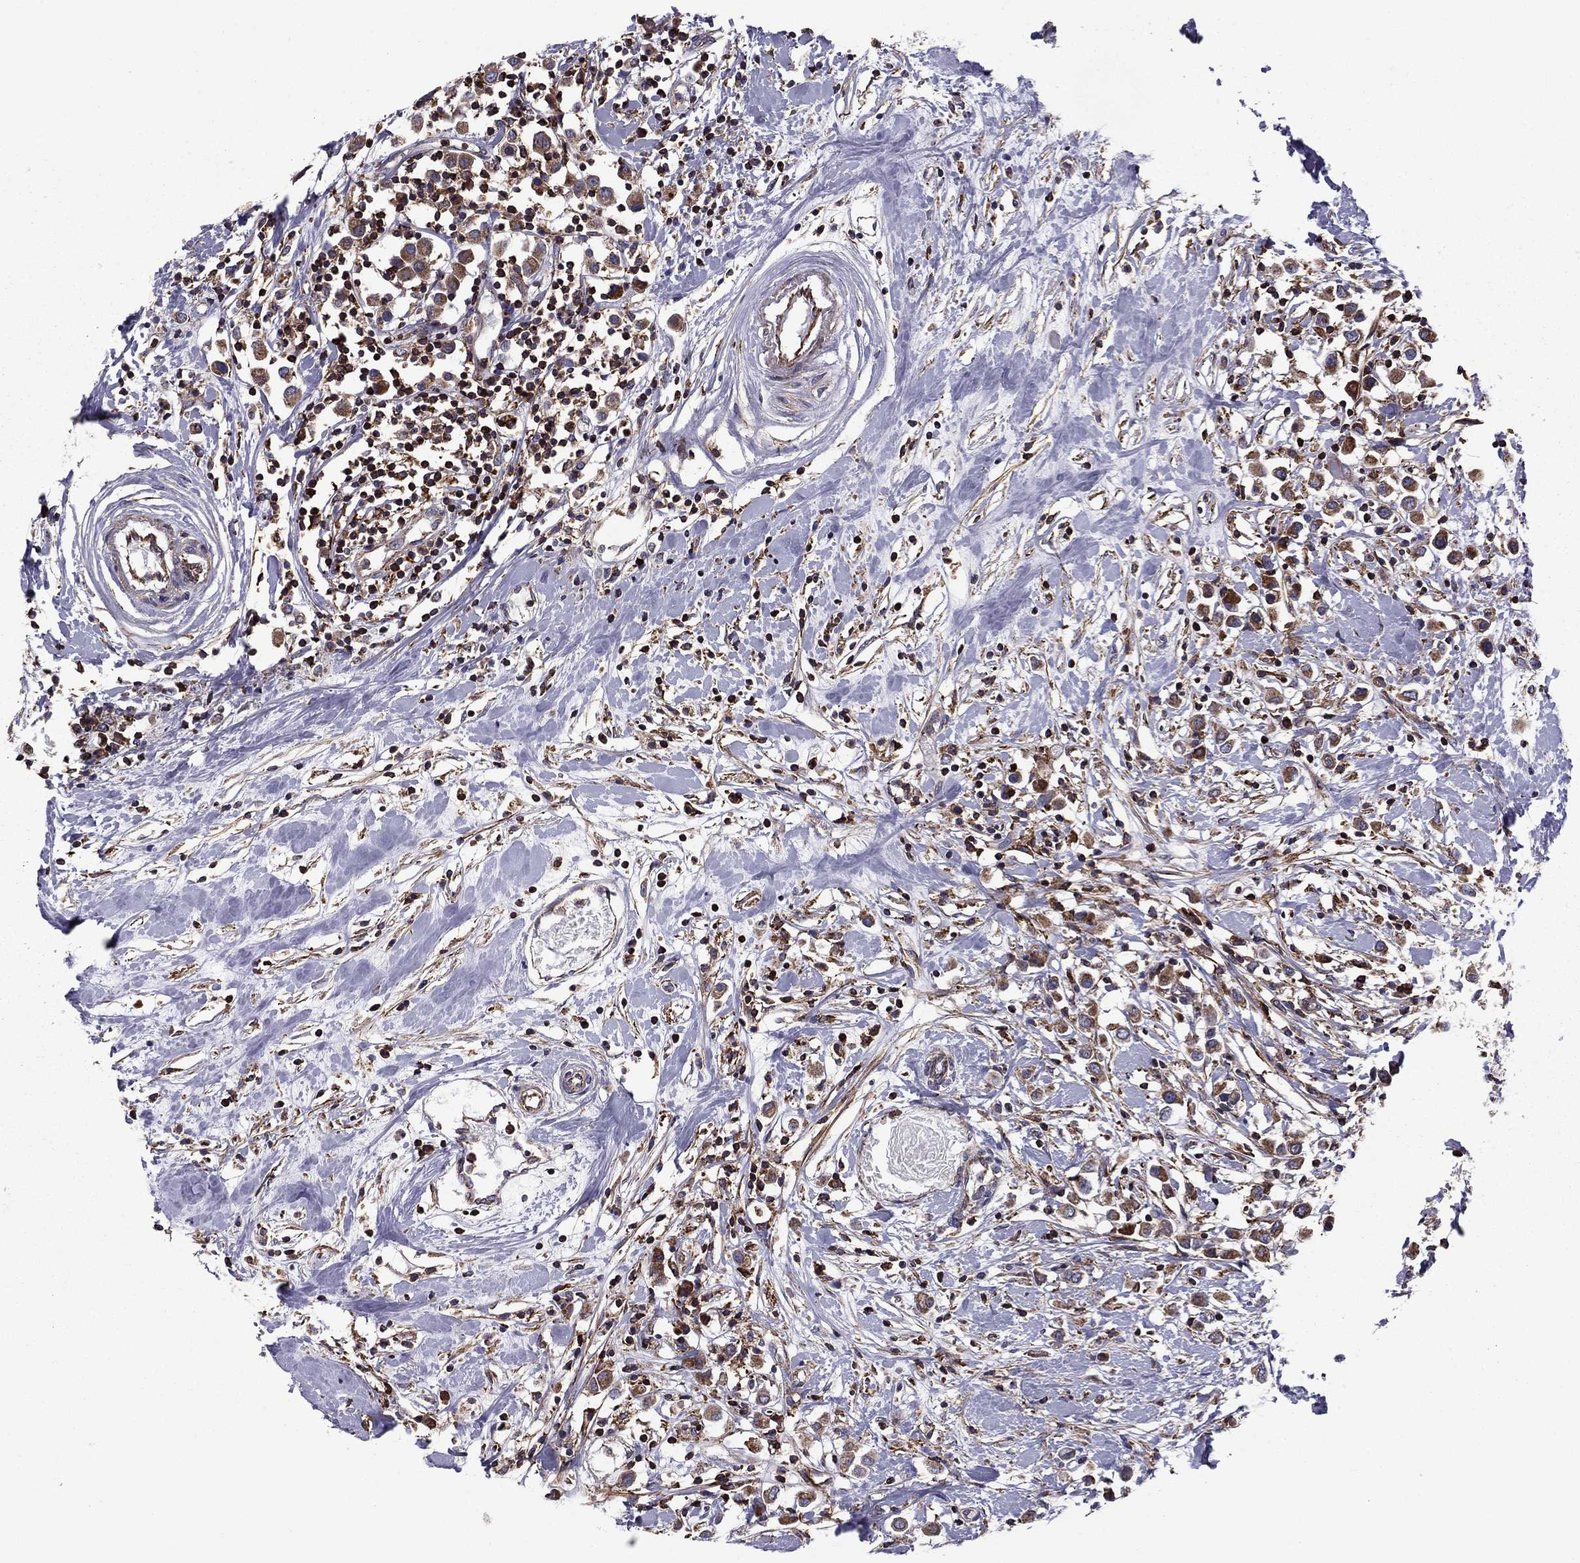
{"staining": {"intensity": "strong", "quantity": "<25%", "location": "cytoplasmic/membranous"}, "tissue": "breast cancer", "cell_type": "Tumor cells", "image_type": "cancer", "snomed": [{"axis": "morphology", "description": "Duct carcinoma"}, {"axis": "topography", "description": "Breast"}], "caption": "The micrograph exhibits a brown stain indicating the presence of a protein in the cytoplasmic/membranous of tumor cells in breast cancer (intraductal carcinoma).", "gene": "ALG6", "patient": {"sex": "female", "age": 61}}